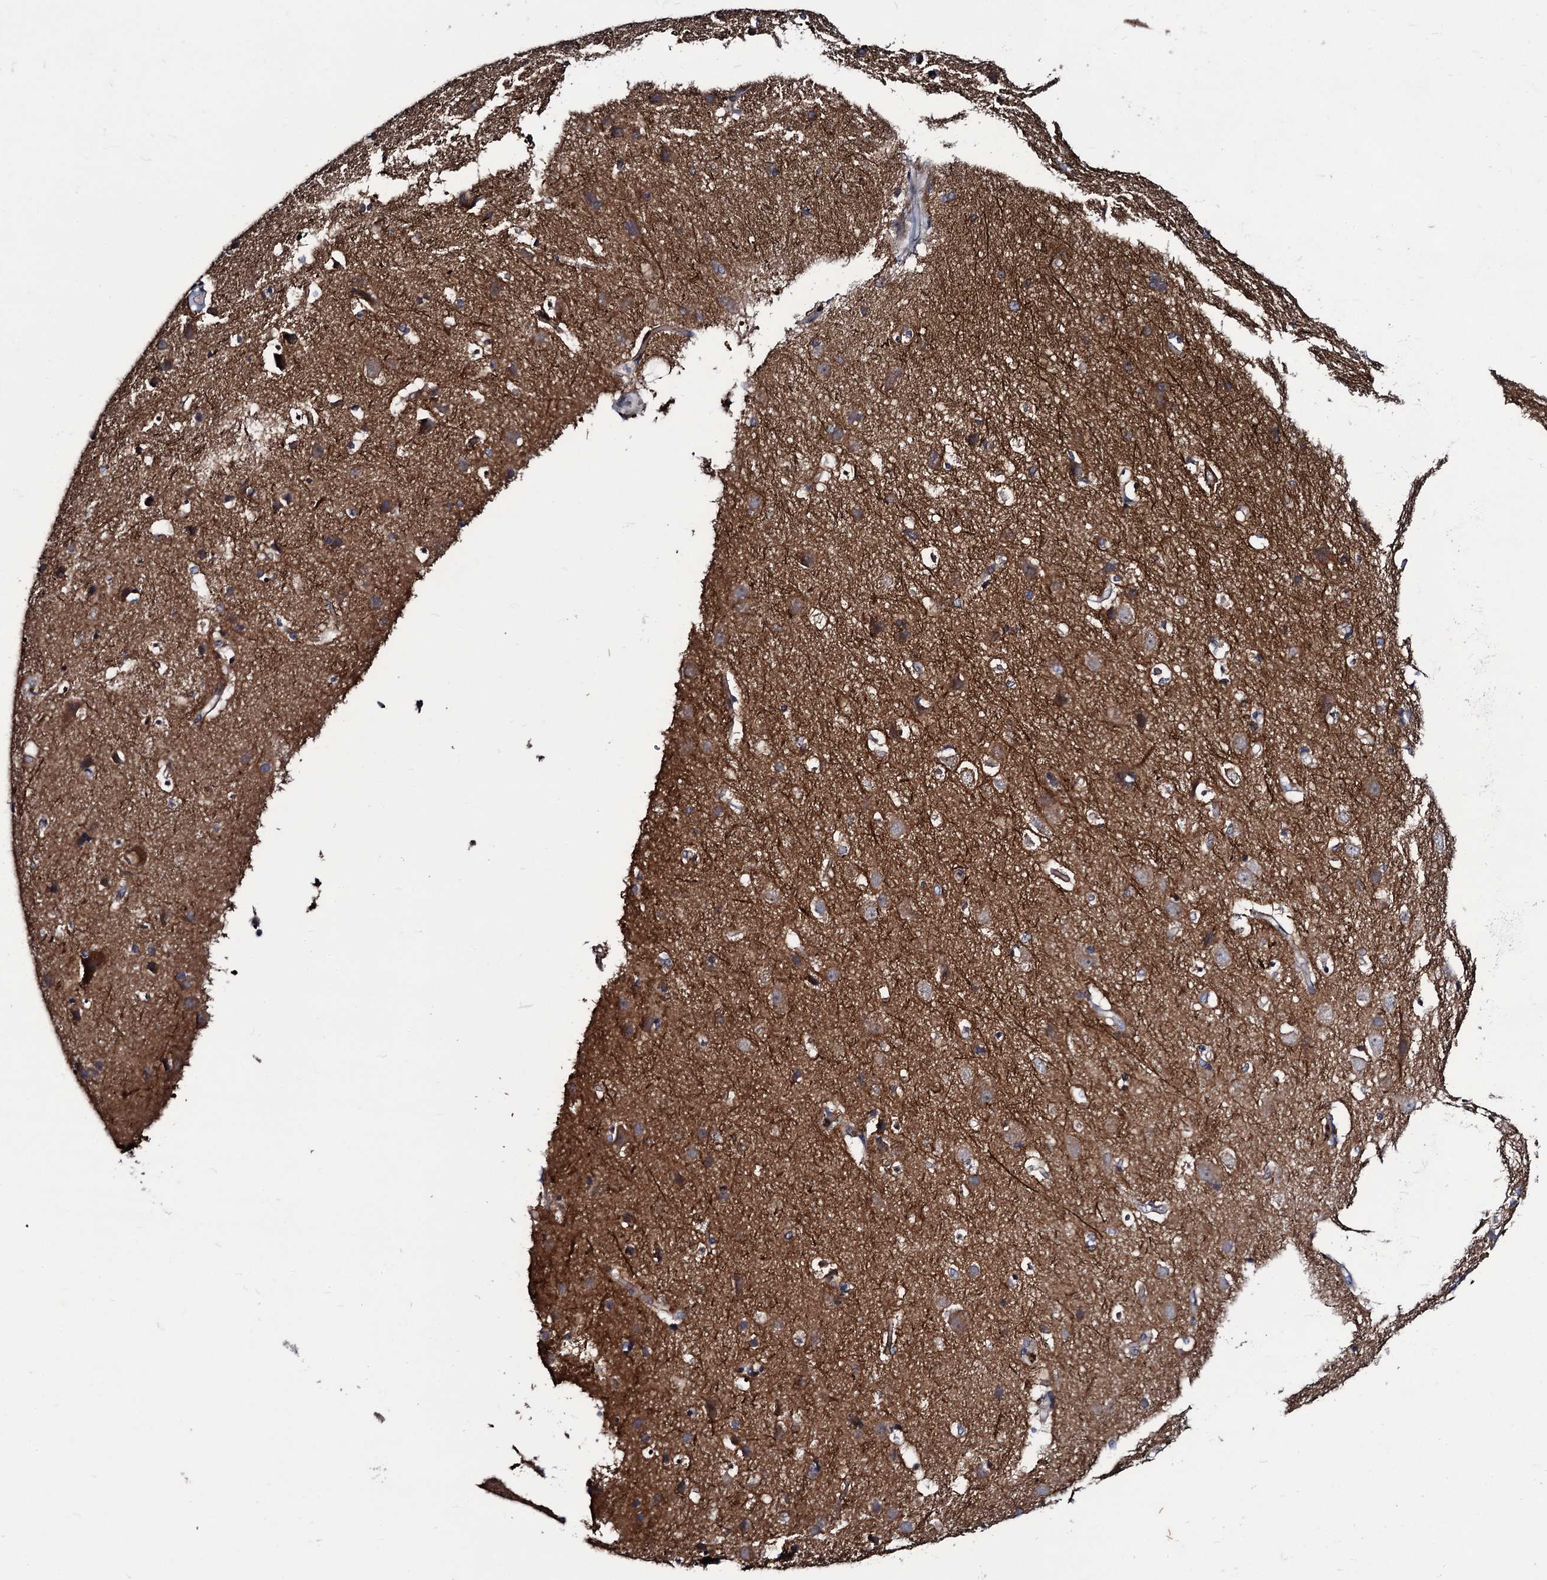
{"staining": {"intensity": "negative", "quantity": "none", "location": "none"}, "tissue": "cerebral cortex", "cell_type": "Endothelial cells", "image_type": "normal", "snomed": [{"axis": "morphology", "description": "Normal tissue, NOS"}, {"axis": "topography", "description": "Cerebral cortex"}], "caption": "Immunohistochemistry of normal cerebral cortex displays no positivity in endothelial cells.", "gene": "KXD1", "patient": {"sex": "male", "age": 54}}